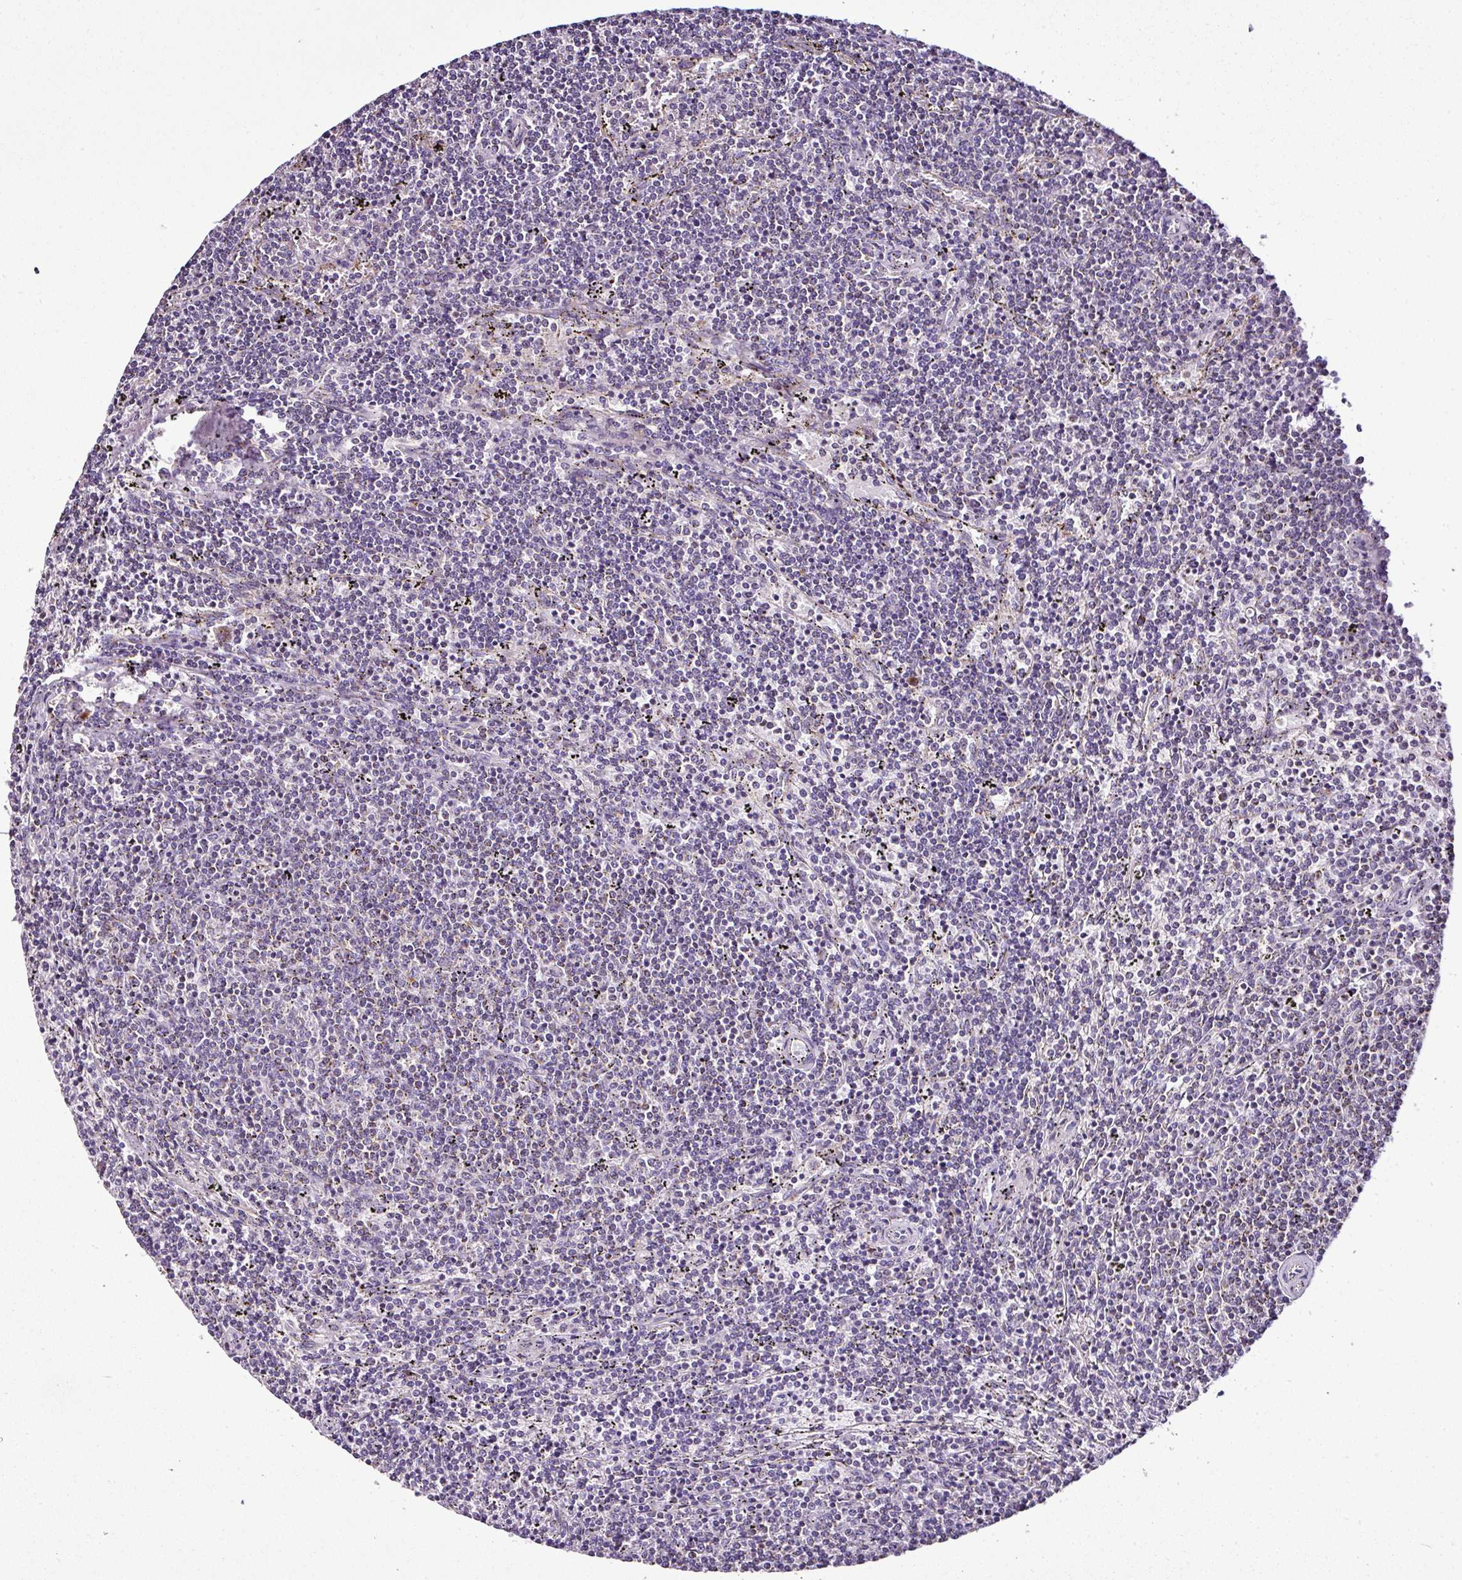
{"staining": {"intensity": "negative", "quantity": "none", "location": "none"}, "tissue": "lymphoma", "cell_type": "Tumor cells", "image_type": "cancer", "snomed": [{"axis": "morphology", "description": "Malignant lymphoma, non-Hodgkin's type, Low grade"}, {"axis": "topography", "description": "Spleen"}], "caption": "Protein analysis of low-grade malignant lymphoma, non-Hodgkin's type shows no significant positivity in tumor cells.", "gene": "DPAGT1", "patient": {"sex": "female", "age": 50}}